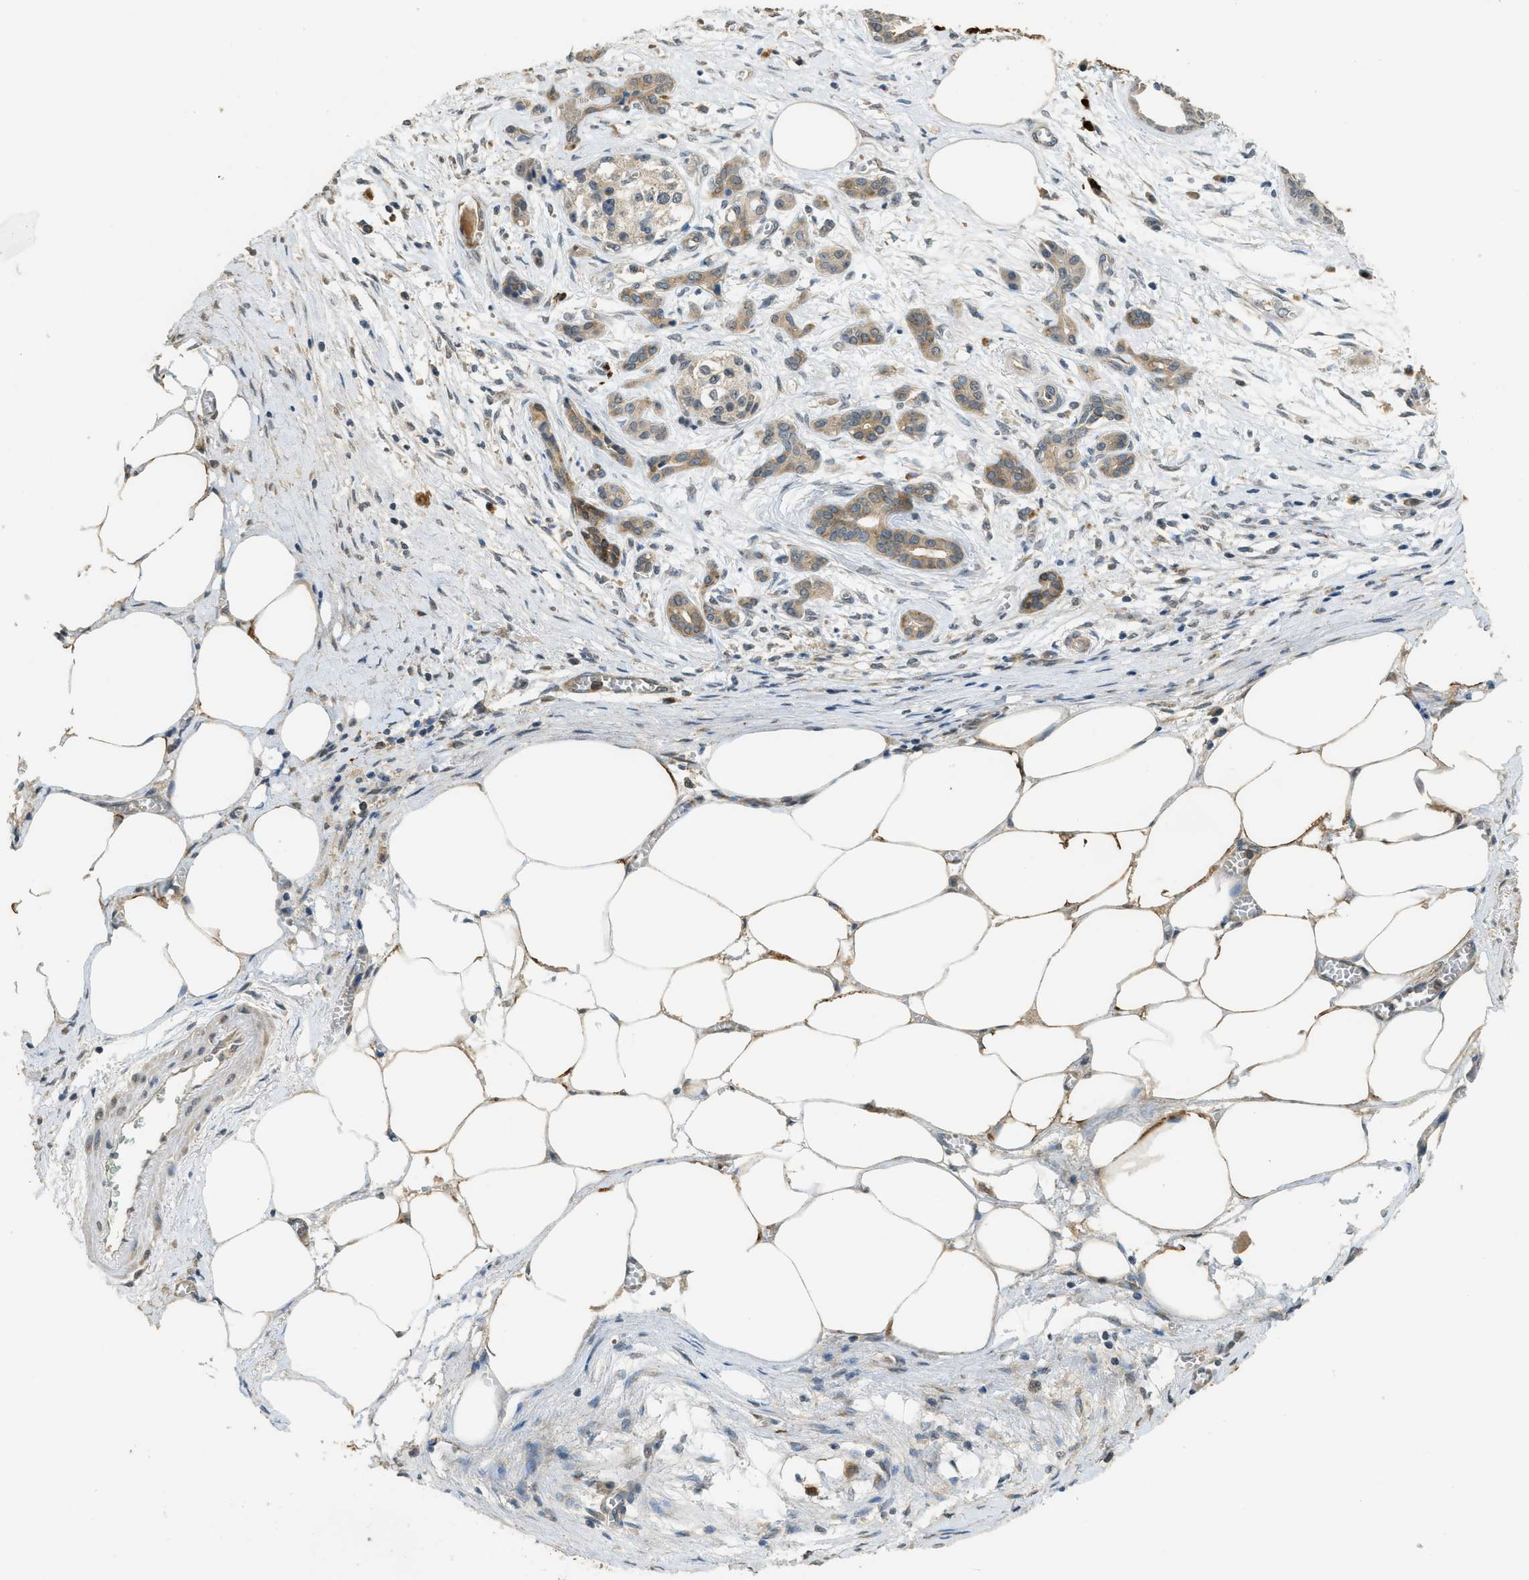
{"staining": {"intensity": "moderate", "quantity": ">75%", "location": "cytoplasmic/membranous"}, "tissue": "pancreatic cancer", "cell_type": "Tumor cells", "image_type": "cancer", "snomed": [{"axis": "morphology", "description": "Adenocarcinoma, NOS"}, {"axis": "topography", "description": "Pancreas"}], "caption": "IHC image of human pancreatic cancer (adenocarcinoma) stained for a protein (brown), which demonstrates medium levels of moderate cytoplasmic/membranous positivity in about >75% of tumor cells.", "gene": "IGF2BP2", "patient": {"sex": "female", "age": 70}}